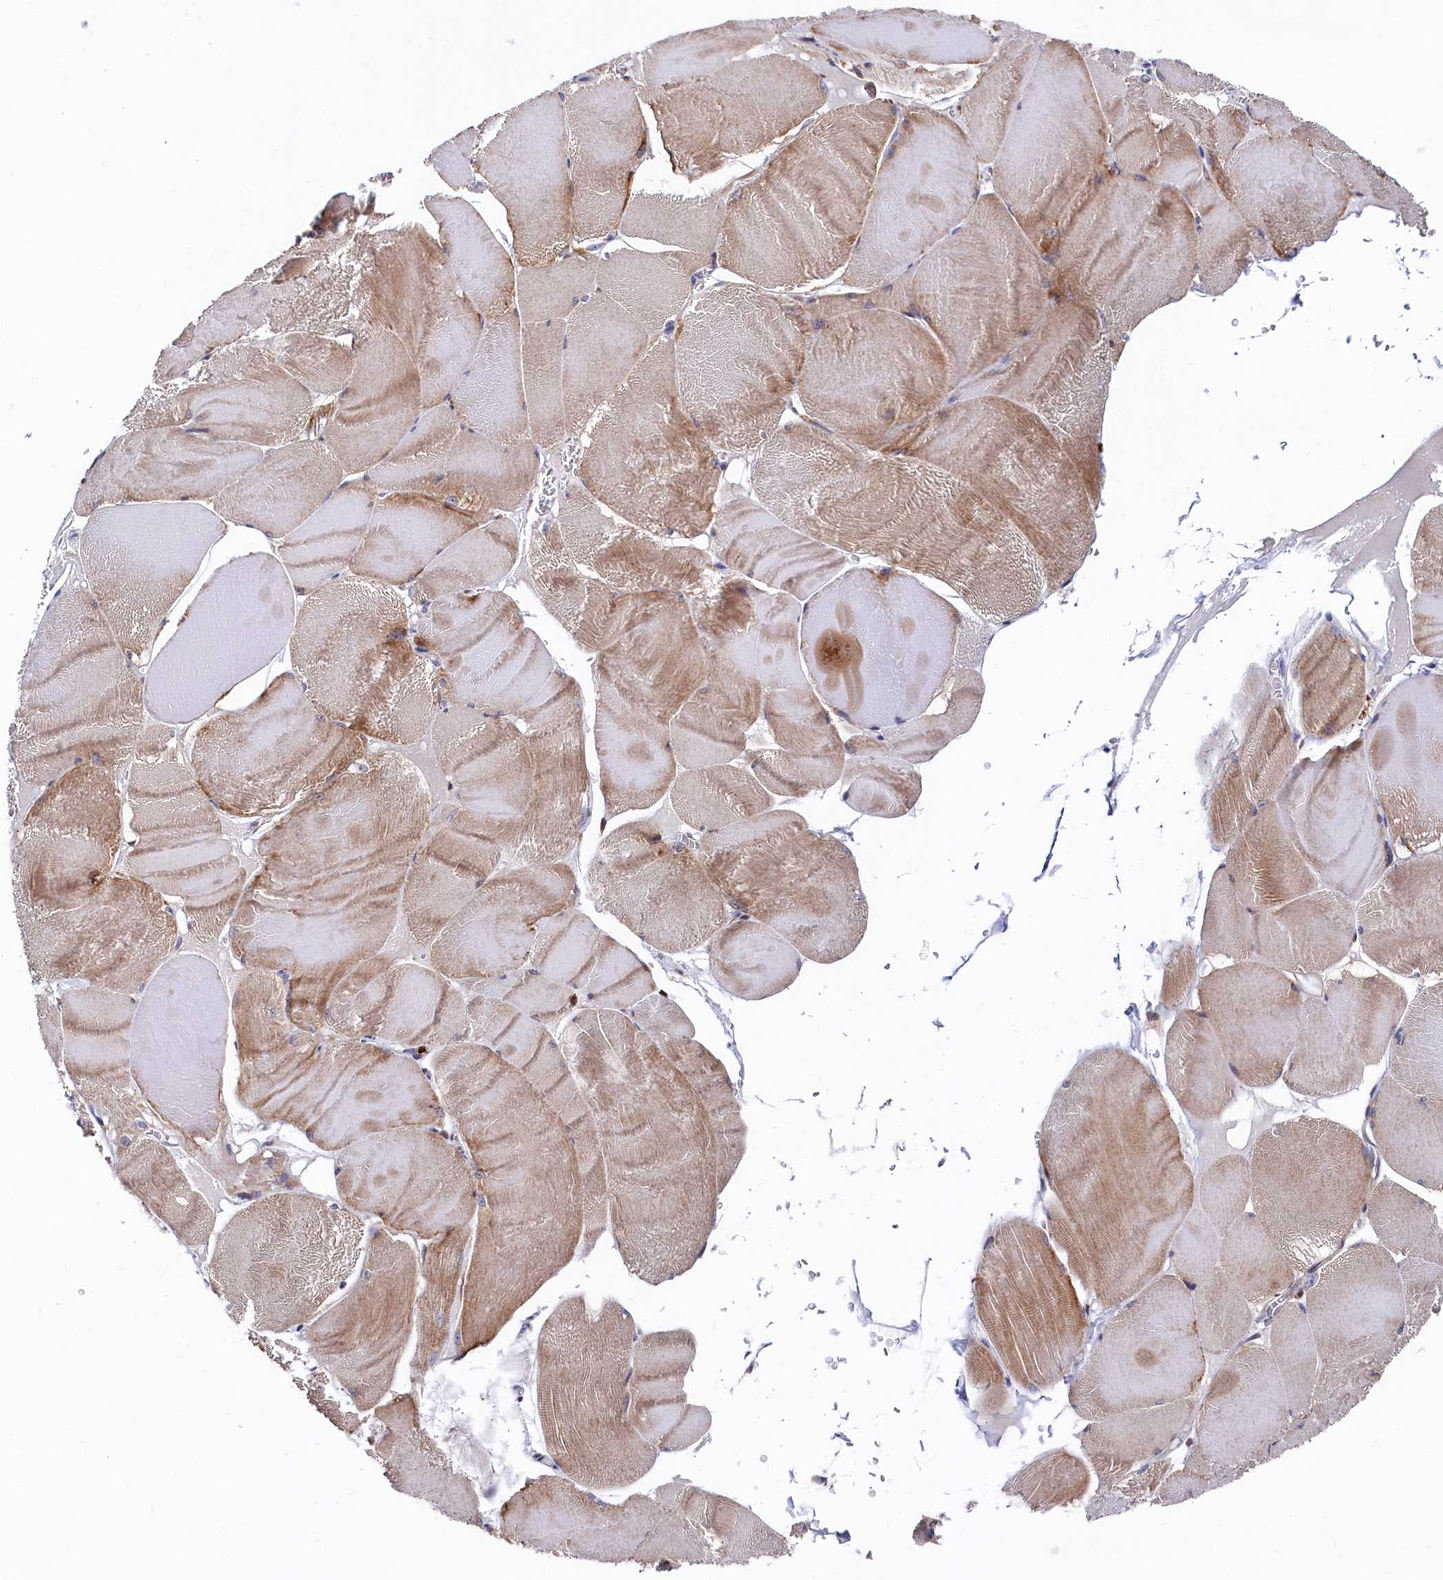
{"staining": {"intensity": "moderate", "quantity": ">75%", "location": "cytoplasmic/membranous"}, "tissue": "skeletal muscle", "cell_type": "Myocytes", "image_type": "normal", "snomed": [{"axis": "morphology", "description": "Normal tissue, NOS"}, {"axis": "morphology", "description": "Basal cell carcinoma"}, {"axis": "topography", "description": "Skeletal muscle"}], "caption": "Skeletal muscle stained for a protein (brown) displays moderate cytoplasmic/membranous positive staining in approximately >75% of myocytes.", "gene": "CHCHD1", "patient": {"sex": "female", "age": 64}}